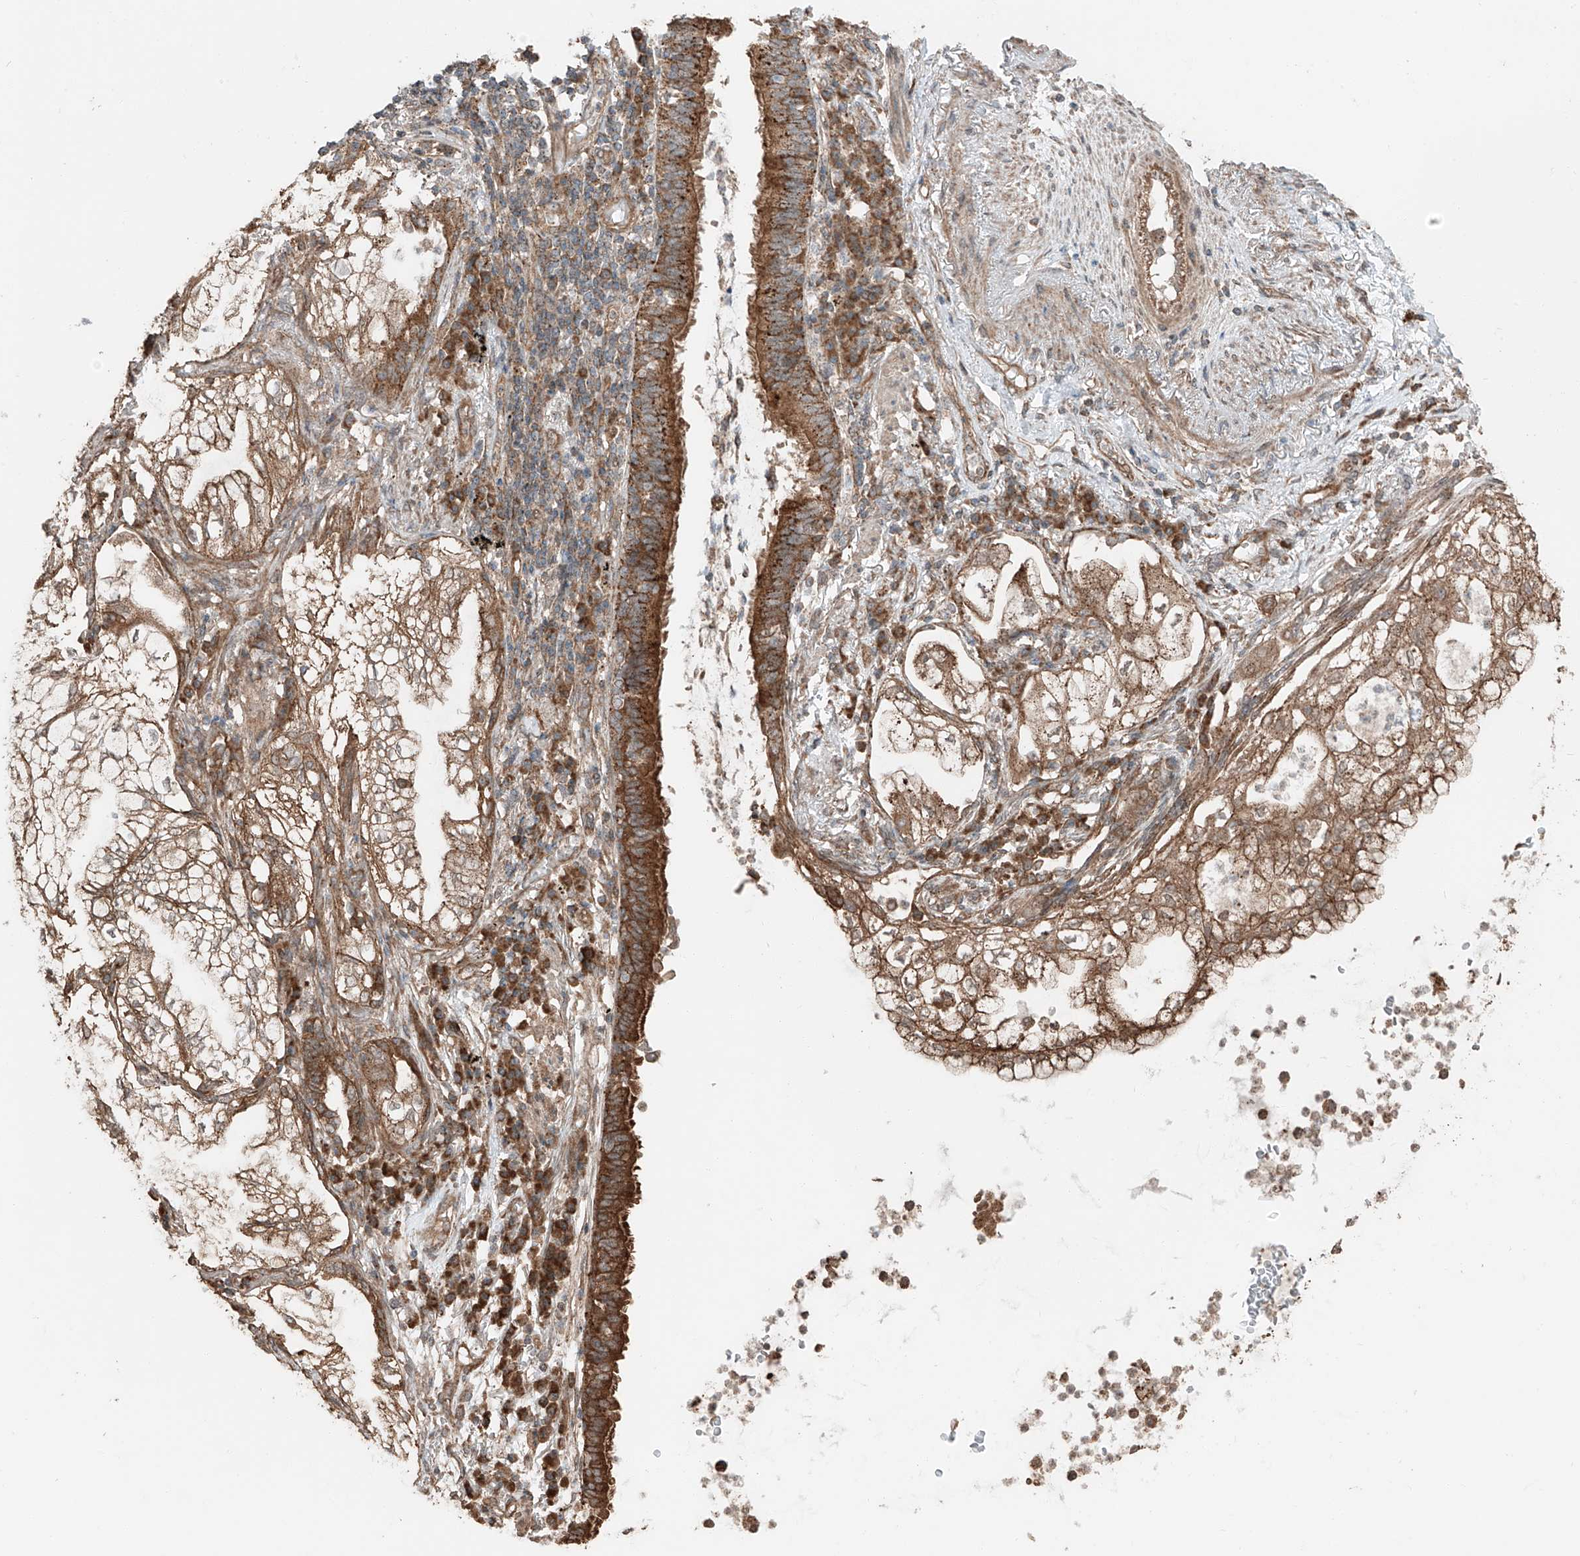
{"staining": {"intensity": "moderate", "quantity": ">75%", "location": "cytoplasmic/membranous"}, "tissue": "lung cancer", "cell_type": "Tumor cells", "image_type": "cancer", "snomed": [{"axis": "morphology", "description": "Adenocarcinoma, NOS"}, {"axis": "topography", "description": "Lung"}], "caption": "Protein expression analysis of adenocarcinoma (lung) displays moderate cytoplasmic/membranous expression in approximately >75% of tumor cells.", "gene": "CEP162", "patient": {"sex": "female", "age": 70}}